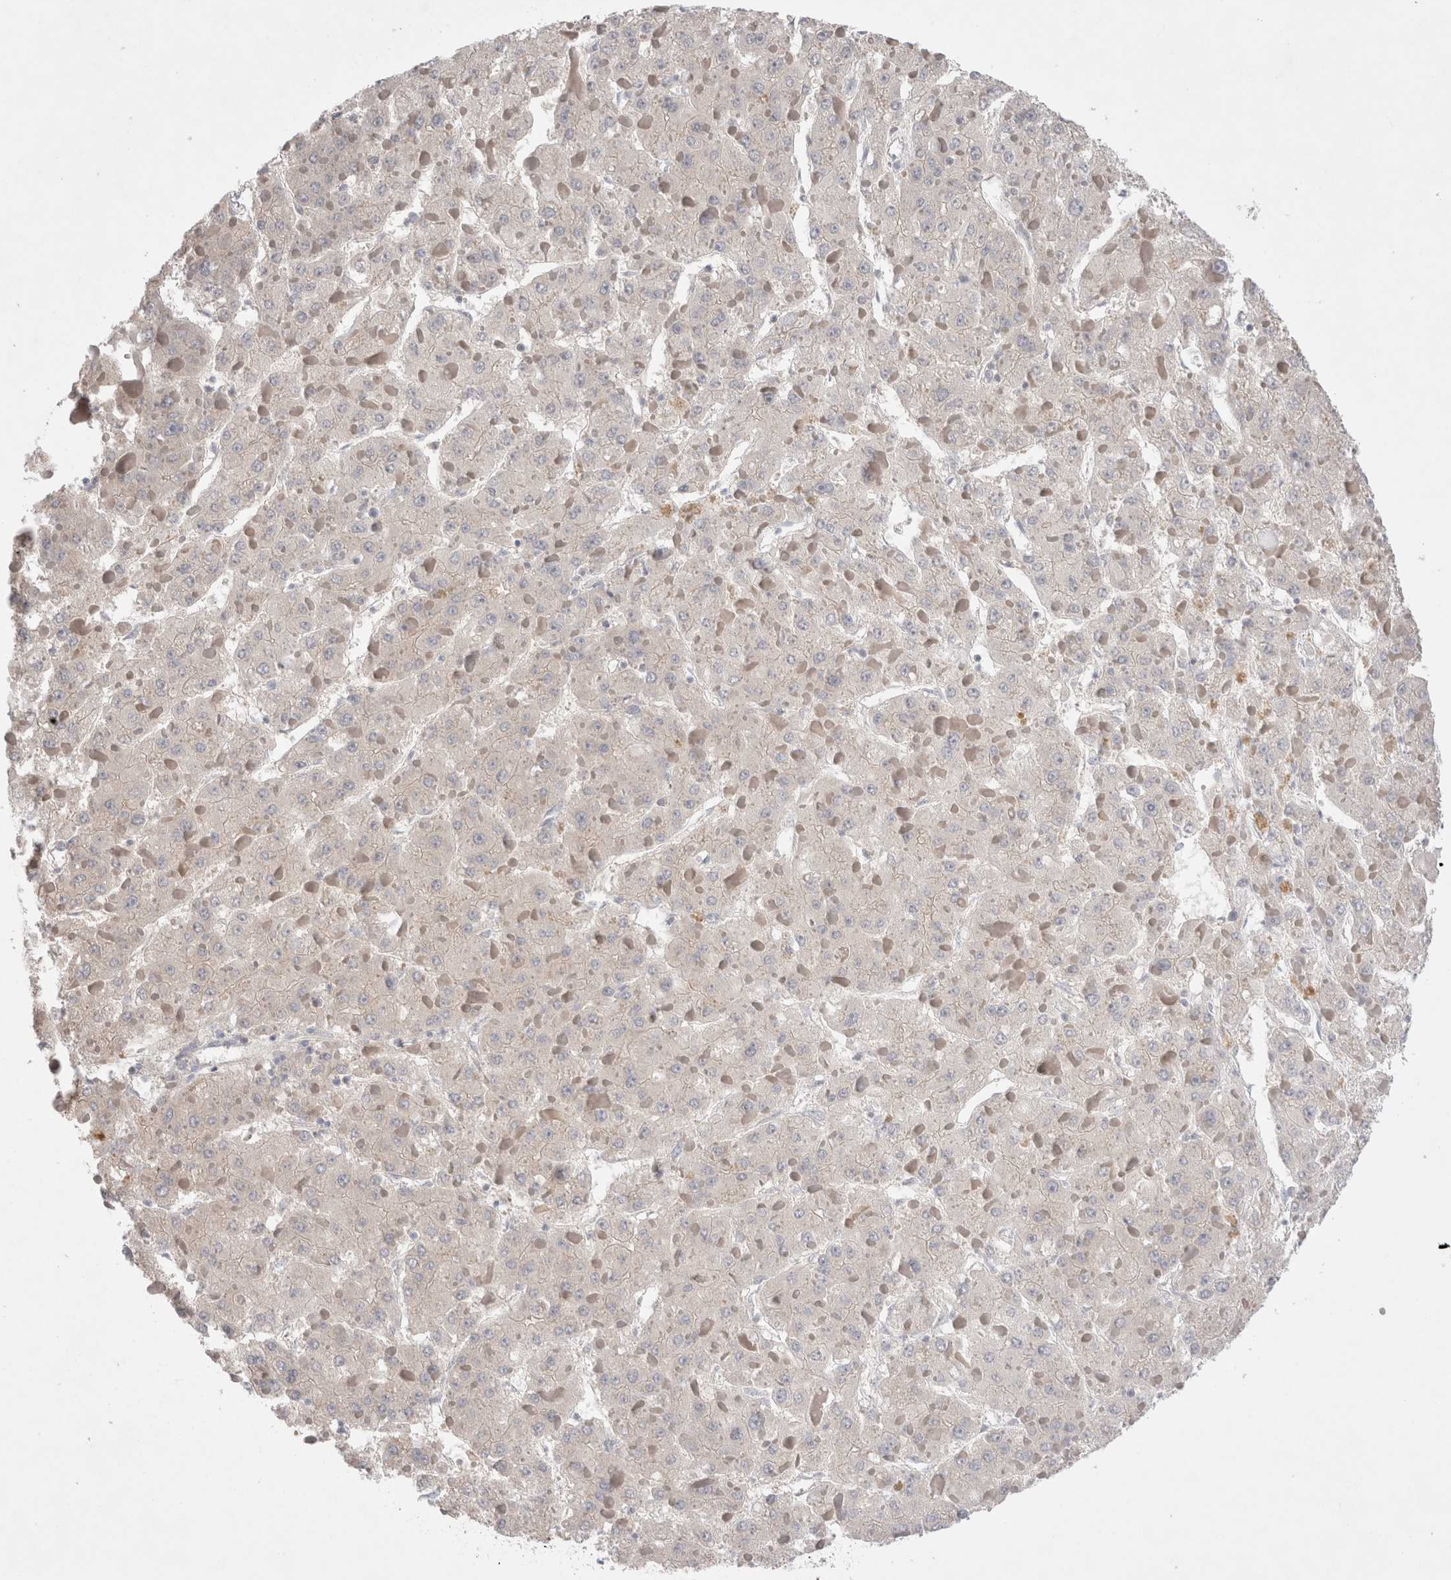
{"staining": {"intensity": "negative", "quantity": "none", "location": "none"}, "tissue": "liver cancer", "cell_type": "Tumor cells", "image_type": "cancer", "snomed": [{"axis": "morphology", "description": "Carcinoma, Hepatocellular, NOS"}, {"axis": "topography", "description": "Liver"}], "caption": "A micrograph of human hepatocellular carcinoma (liver) is negative for staining in tumor cells. The staining was performed using DAB to visualize the protein expression in brown, while the nuclei were stained in blue with hematoxylin (Magnification: 20x).", "gene": "IFT74", "patient": {"sex": "female", "age": 73}}